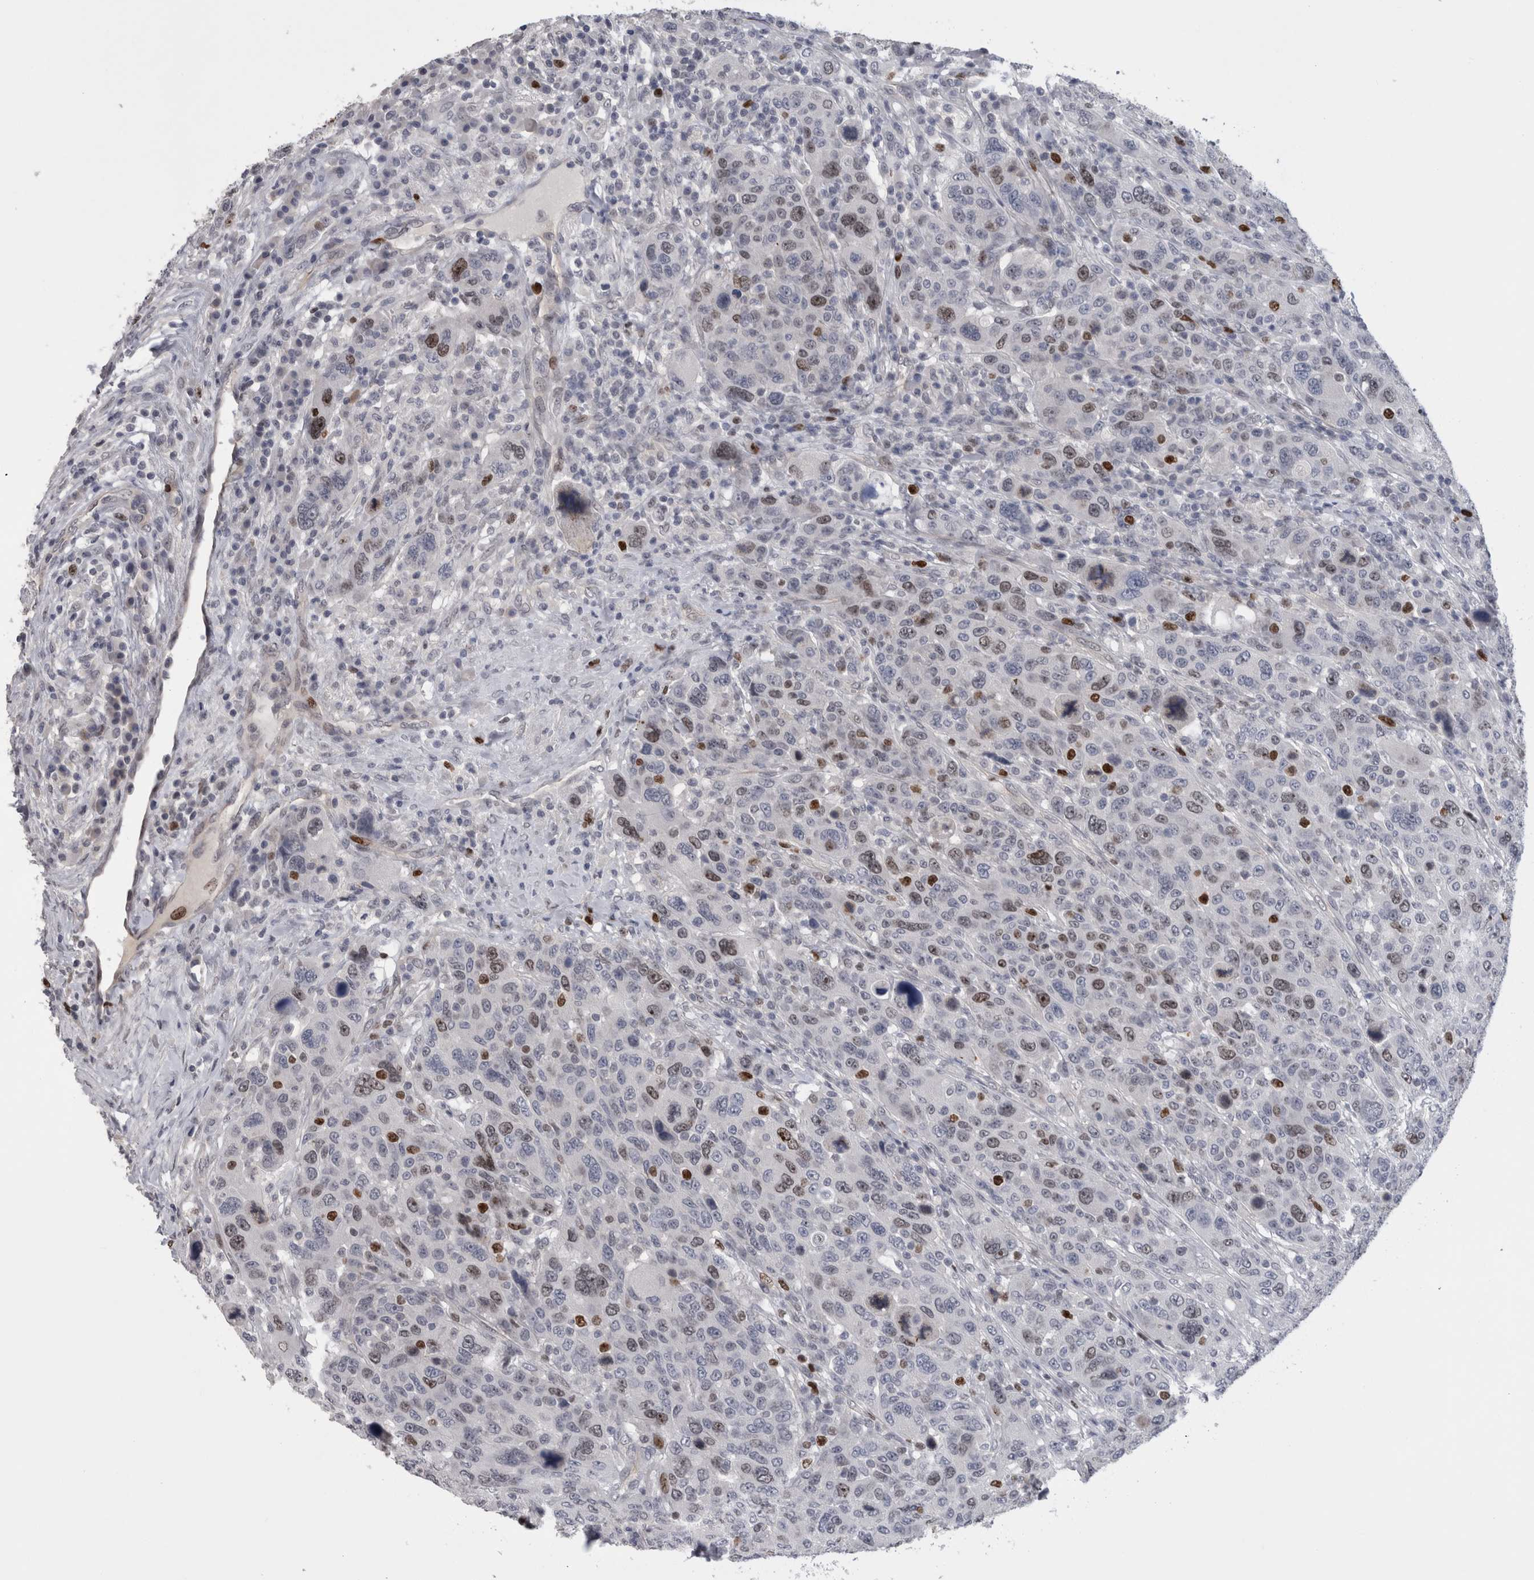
{"staining": {"intensity": "moderate", "quantity": "<25%", "location": "nuclear"}, "tissue": "breast cancer", "cell_type": "Tumor cells", "image_type": "cancer", "snomed": [{"axis": "morphology", "description": "Duct carcinoma"}, {"axis": "topography", "description": "Breast"}], "caption": "Tumor cells demonstrate low levels of moderate nuclear positivity in about <25% of cells in human breast infiltrating ductal carcinoma.", "gene": "KIF18B", "patient": {"sex": "female", "age": 37}}